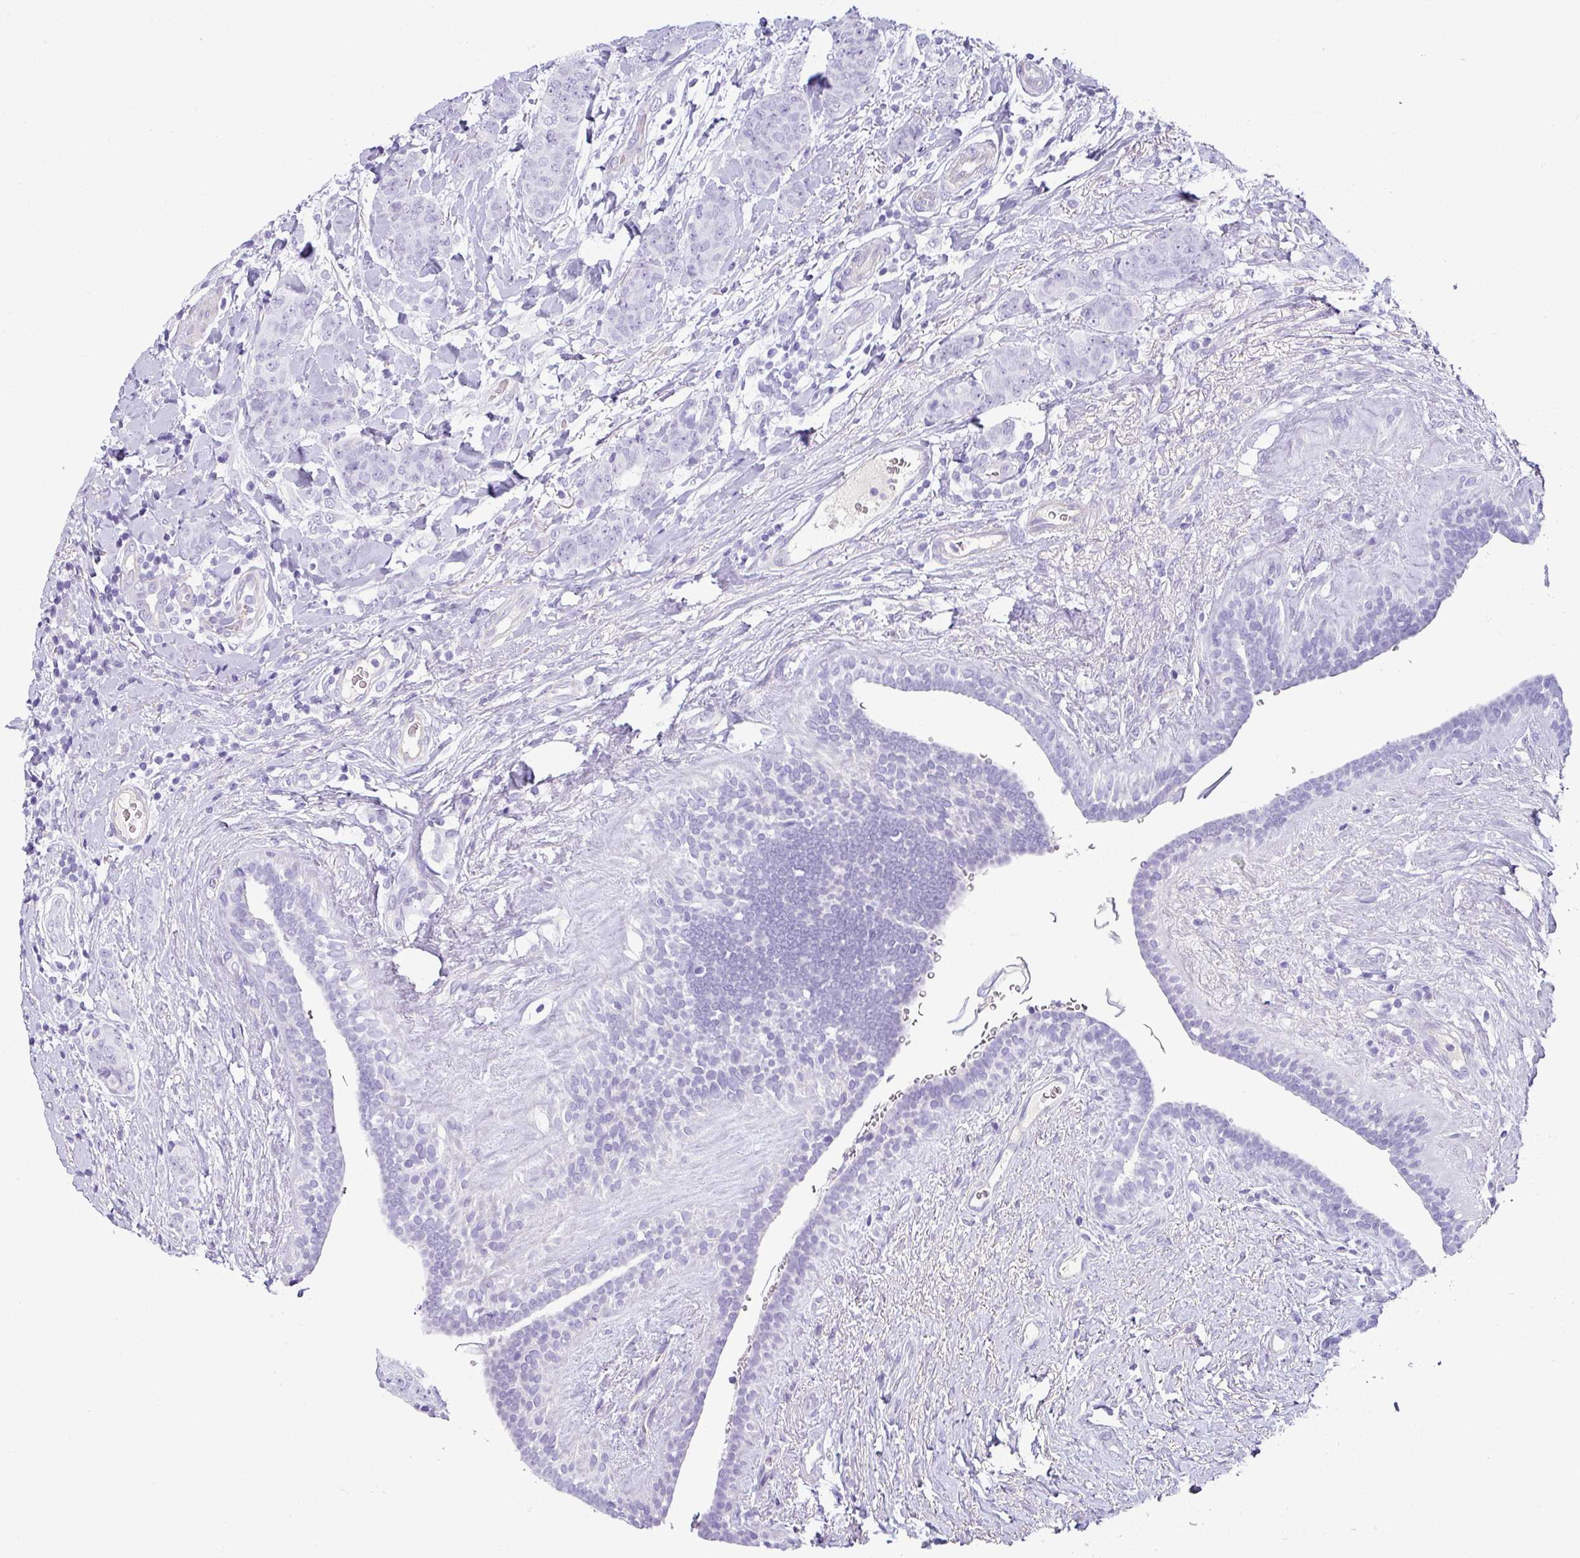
{"staining": {"intensity": "negative", "quantity": "none", "location": "none"}, "tissue": "breast cancer", "cell_type": "Tumor cells", "image_type": "cancer", "snomed": [{"axis": "morphology", "description": "Duct carcinoma"}, {"axis": "topography", "description": "Breast"}], "caption": "This is a image of immunohistochemistry (IHC) staining of breast infiltrating ductal carcinoma, which shows no positivity in tumor cells.", "gene": "VCX2", "patient": {"sex": "female", "age": 40}}